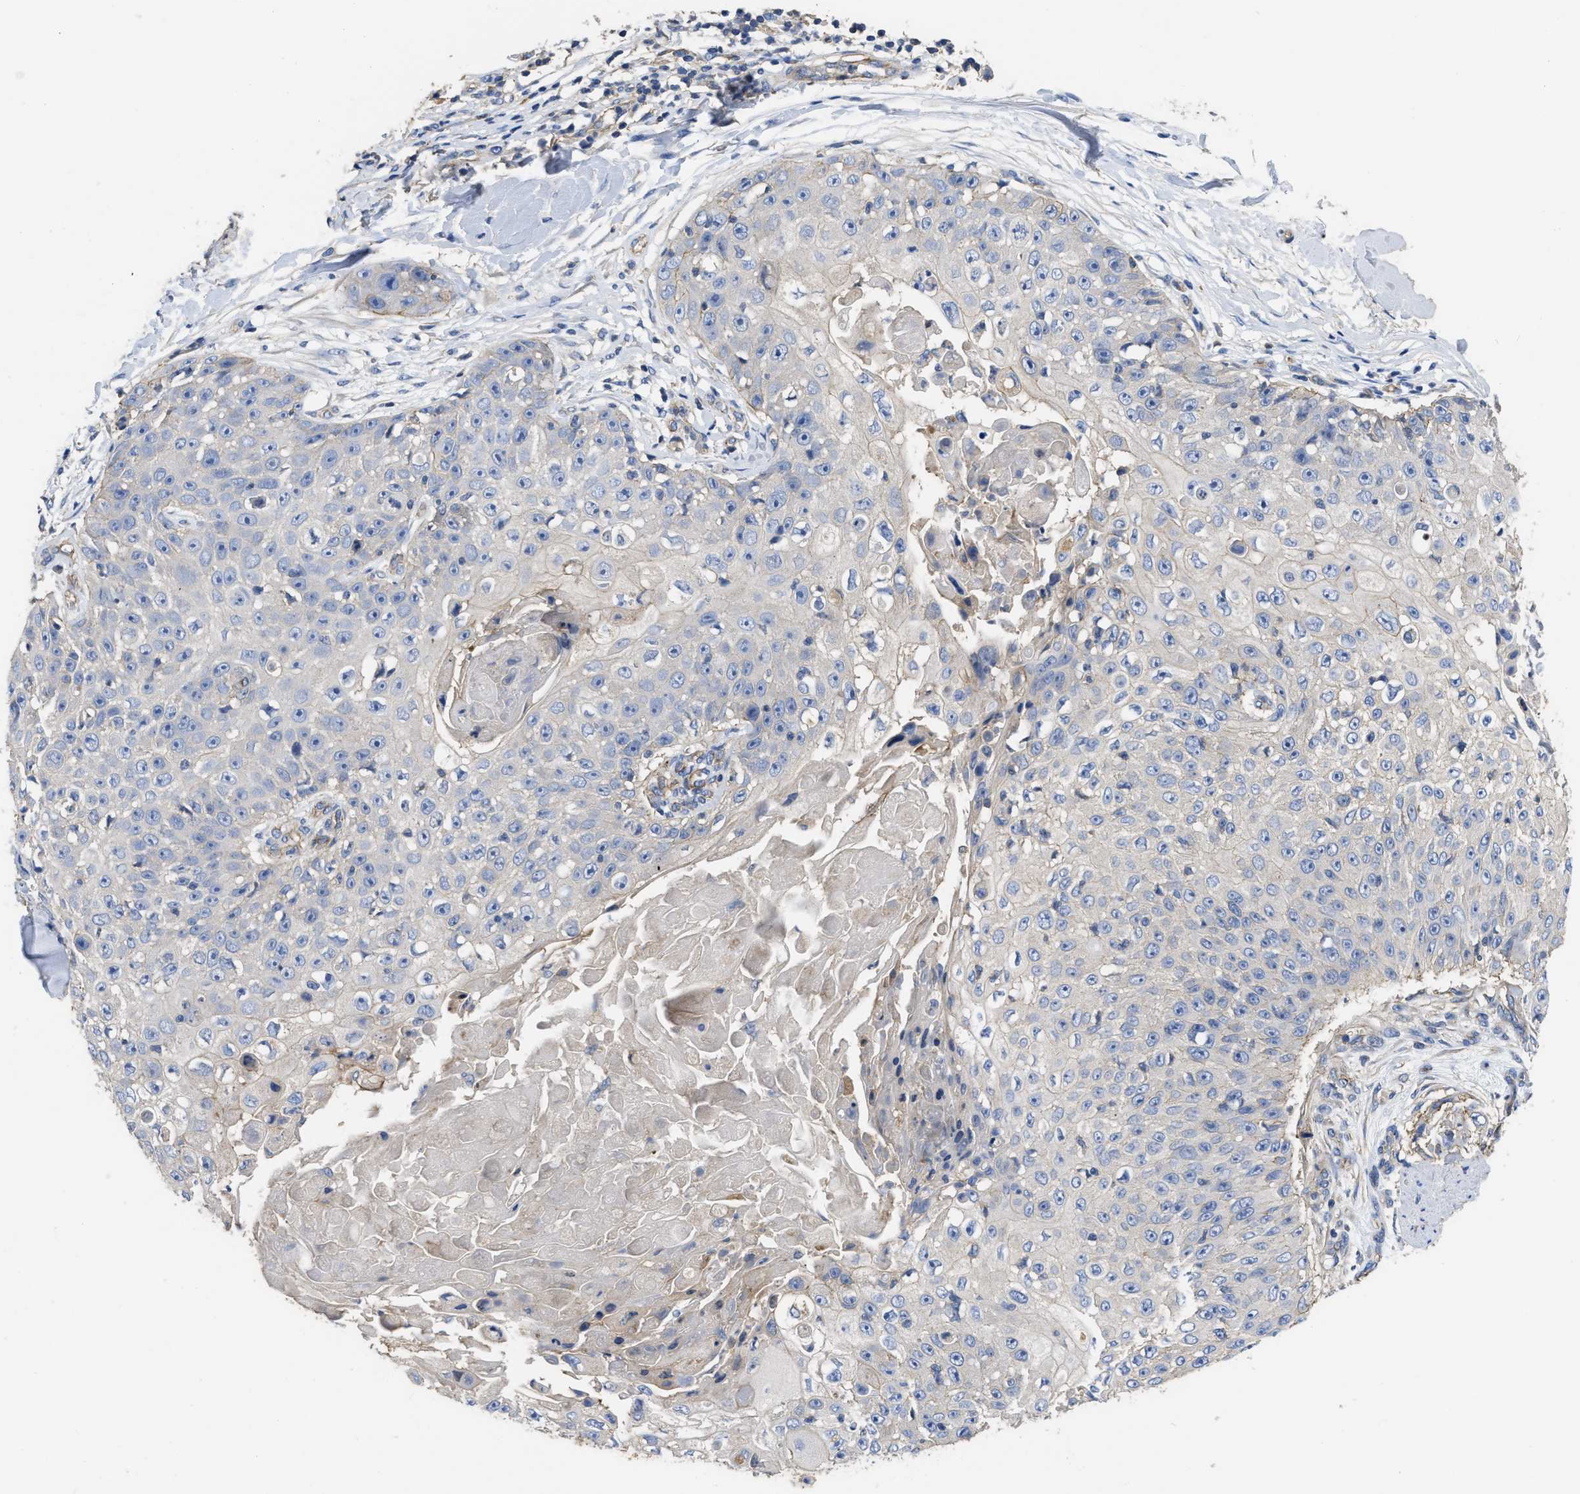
{"staining": {"intensity": "weak", "quantity": "<25%", "location": "cytoplasmic/membranous"}, "tissue": "skin cancer", "cell_type": "Tumor cells", "image_type": "cancer", "snomed": [{"axis": "morphology", "description": "Squamous cell carcinoma, NOS"}, {"axis": "topography", "description": "Skin"}], "caption": "Immunohistochemical staining of skin squamous cell carcinoma demonstrates no significant staining in tumor cells.", "gene": "USP4", "patient": {"sex": "male", "age": 86}}